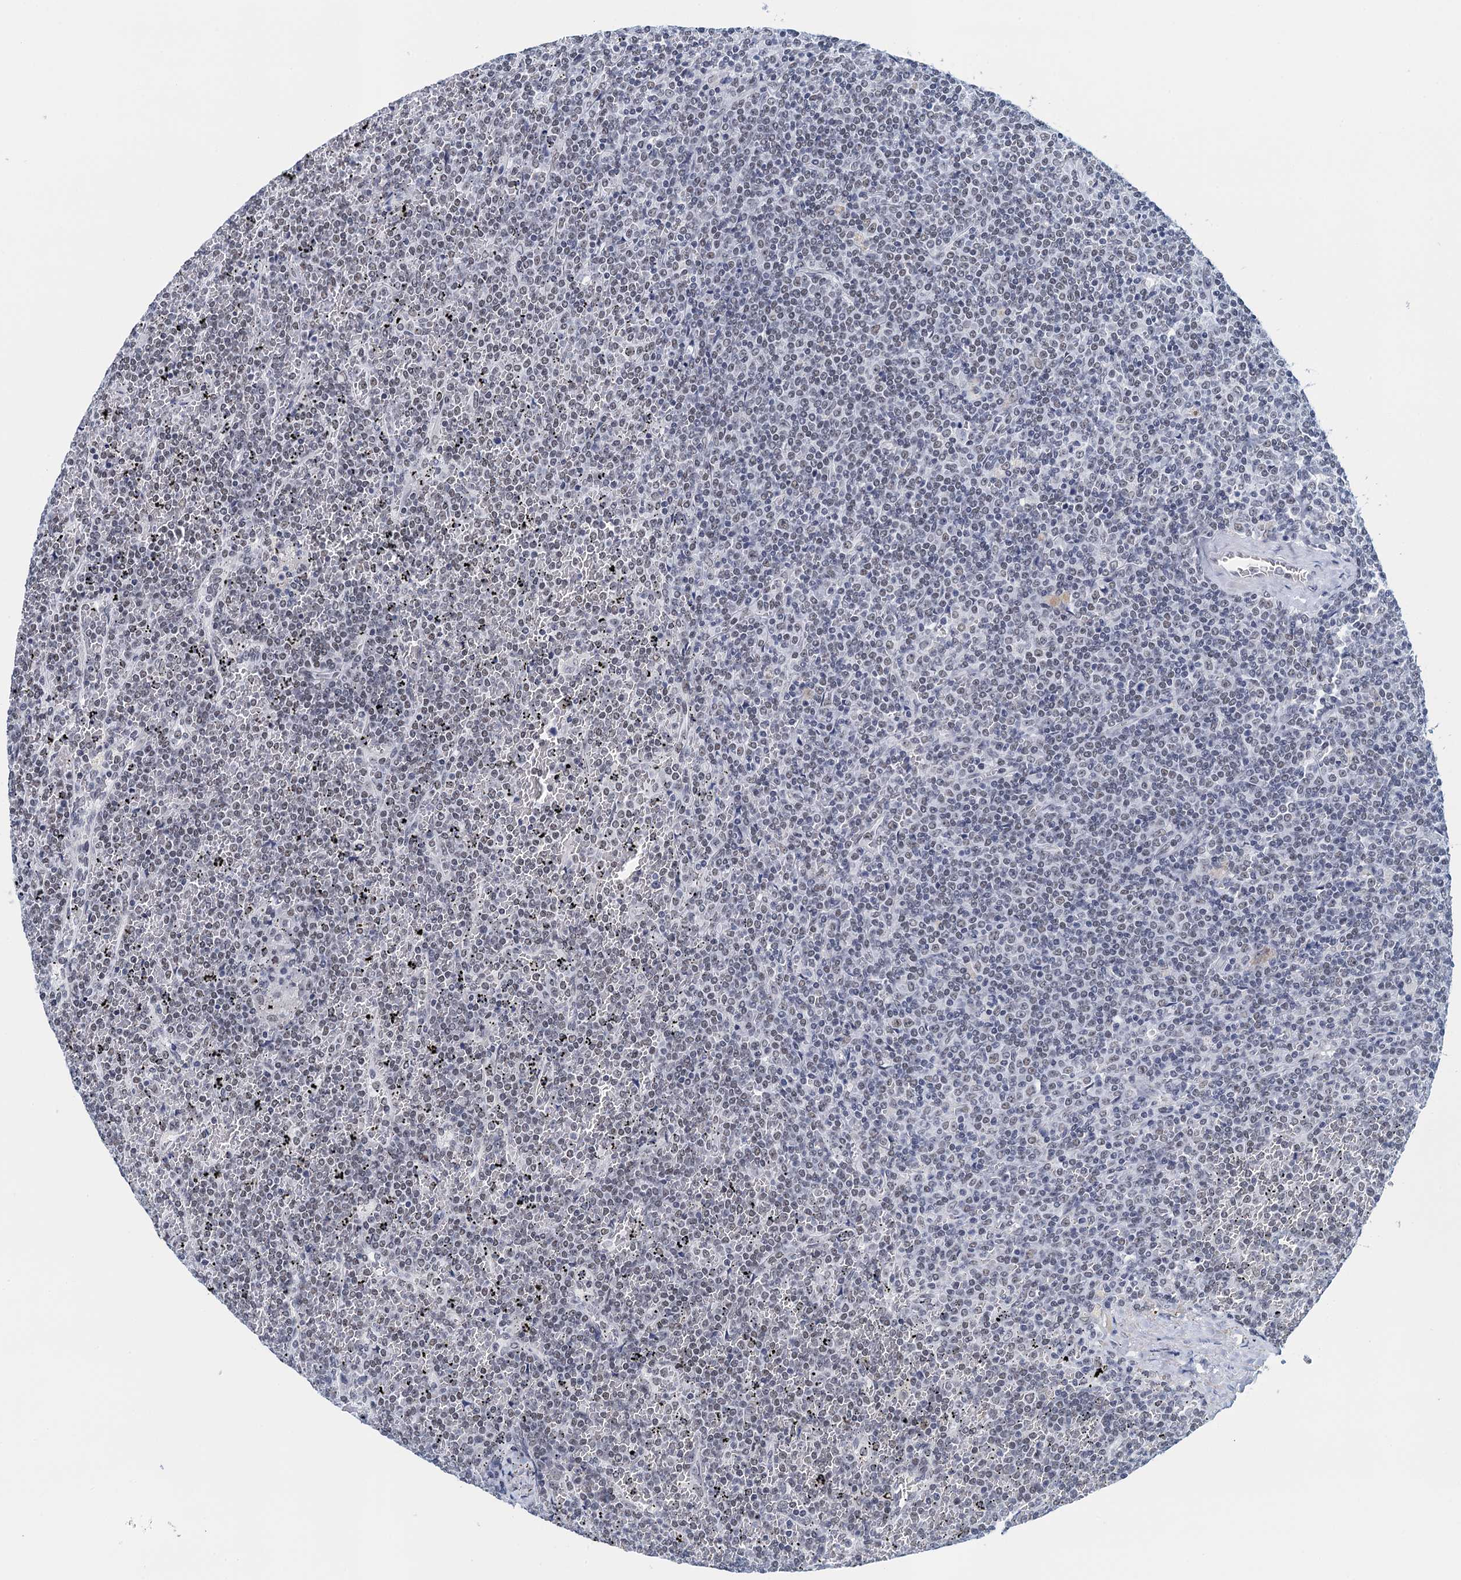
{"staining": {"intensity": "negative", "quantity": "none", "location": "none"}, "tissue": "lymphoma", "cell_type": "Tumor cells", "image_type": "cancer", "snomed": [{"axis": "morphology", "description": "Malignant lymphoma, non-Hodgkin's type, Low grade"}, {"axis": "topography", "description": "Spleen"}], "caption": "This is an immunohistochemistry histopathology image of lymphoma. There is no positivity in tumor cells.", "gene": "EPS8L1", "patient": {"sex": "female", "age": 19}}